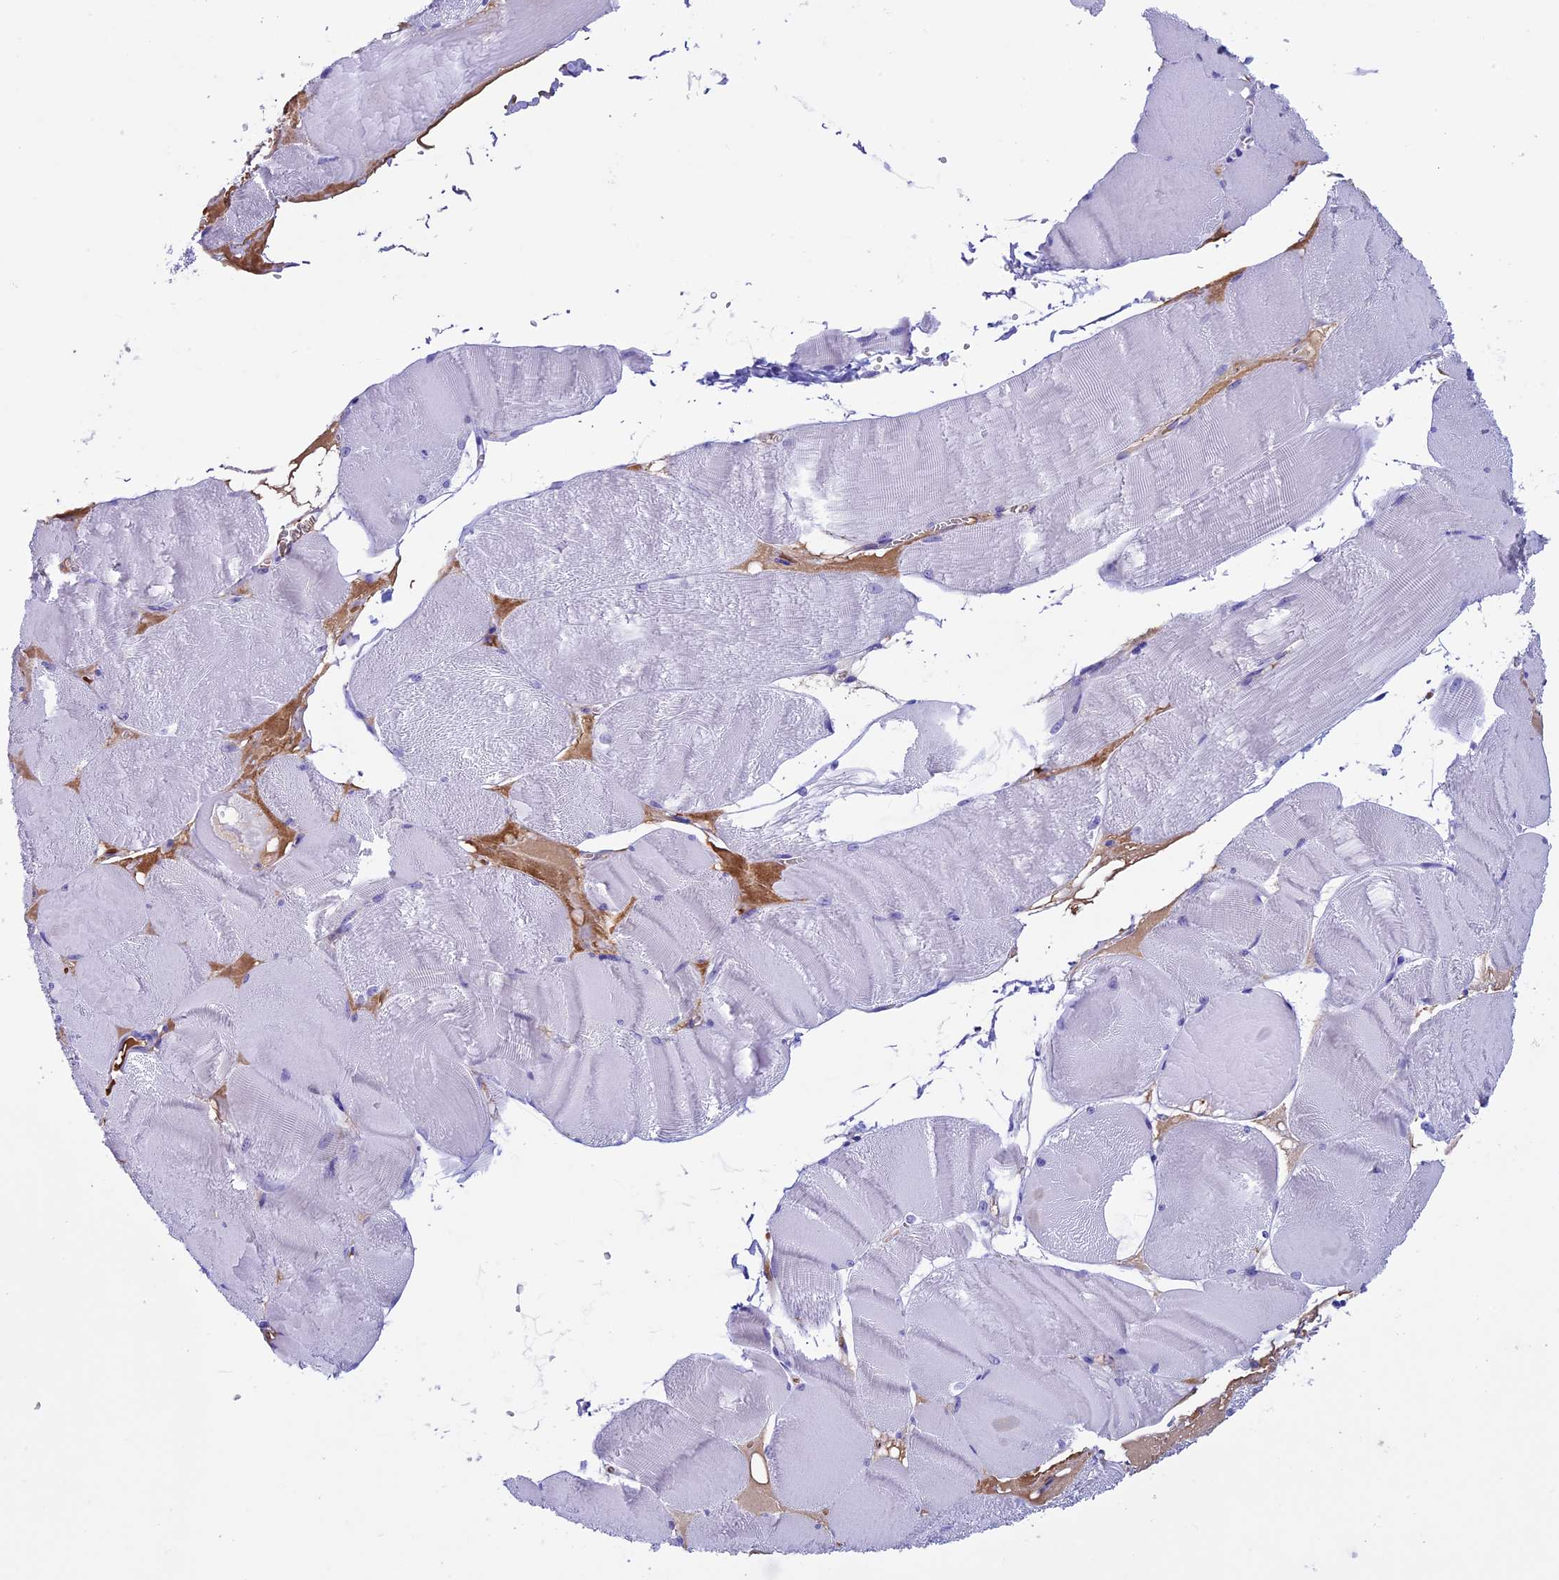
{"staining": {"intensity": "negative", "quantity": "none", "location": "none"}, "tissue": "skeletal muscle", "cell_type": "Myocytes", "image_type": "normal", "snomed": [{"axis": "morphology", "description": "Normal tissue, NOS"}, {"axis": "morphology", "description": "Basal cell carcinoma"}, {"axis": "topography", "description": "Skeletal muscle"}], "caption": "IHC micrograph of normal skeletal muscle stained for a protein (brown), which displays no expression in myocytes.", "gene": "IGSF6", "patient": {"sex": "female", "age": 64}}